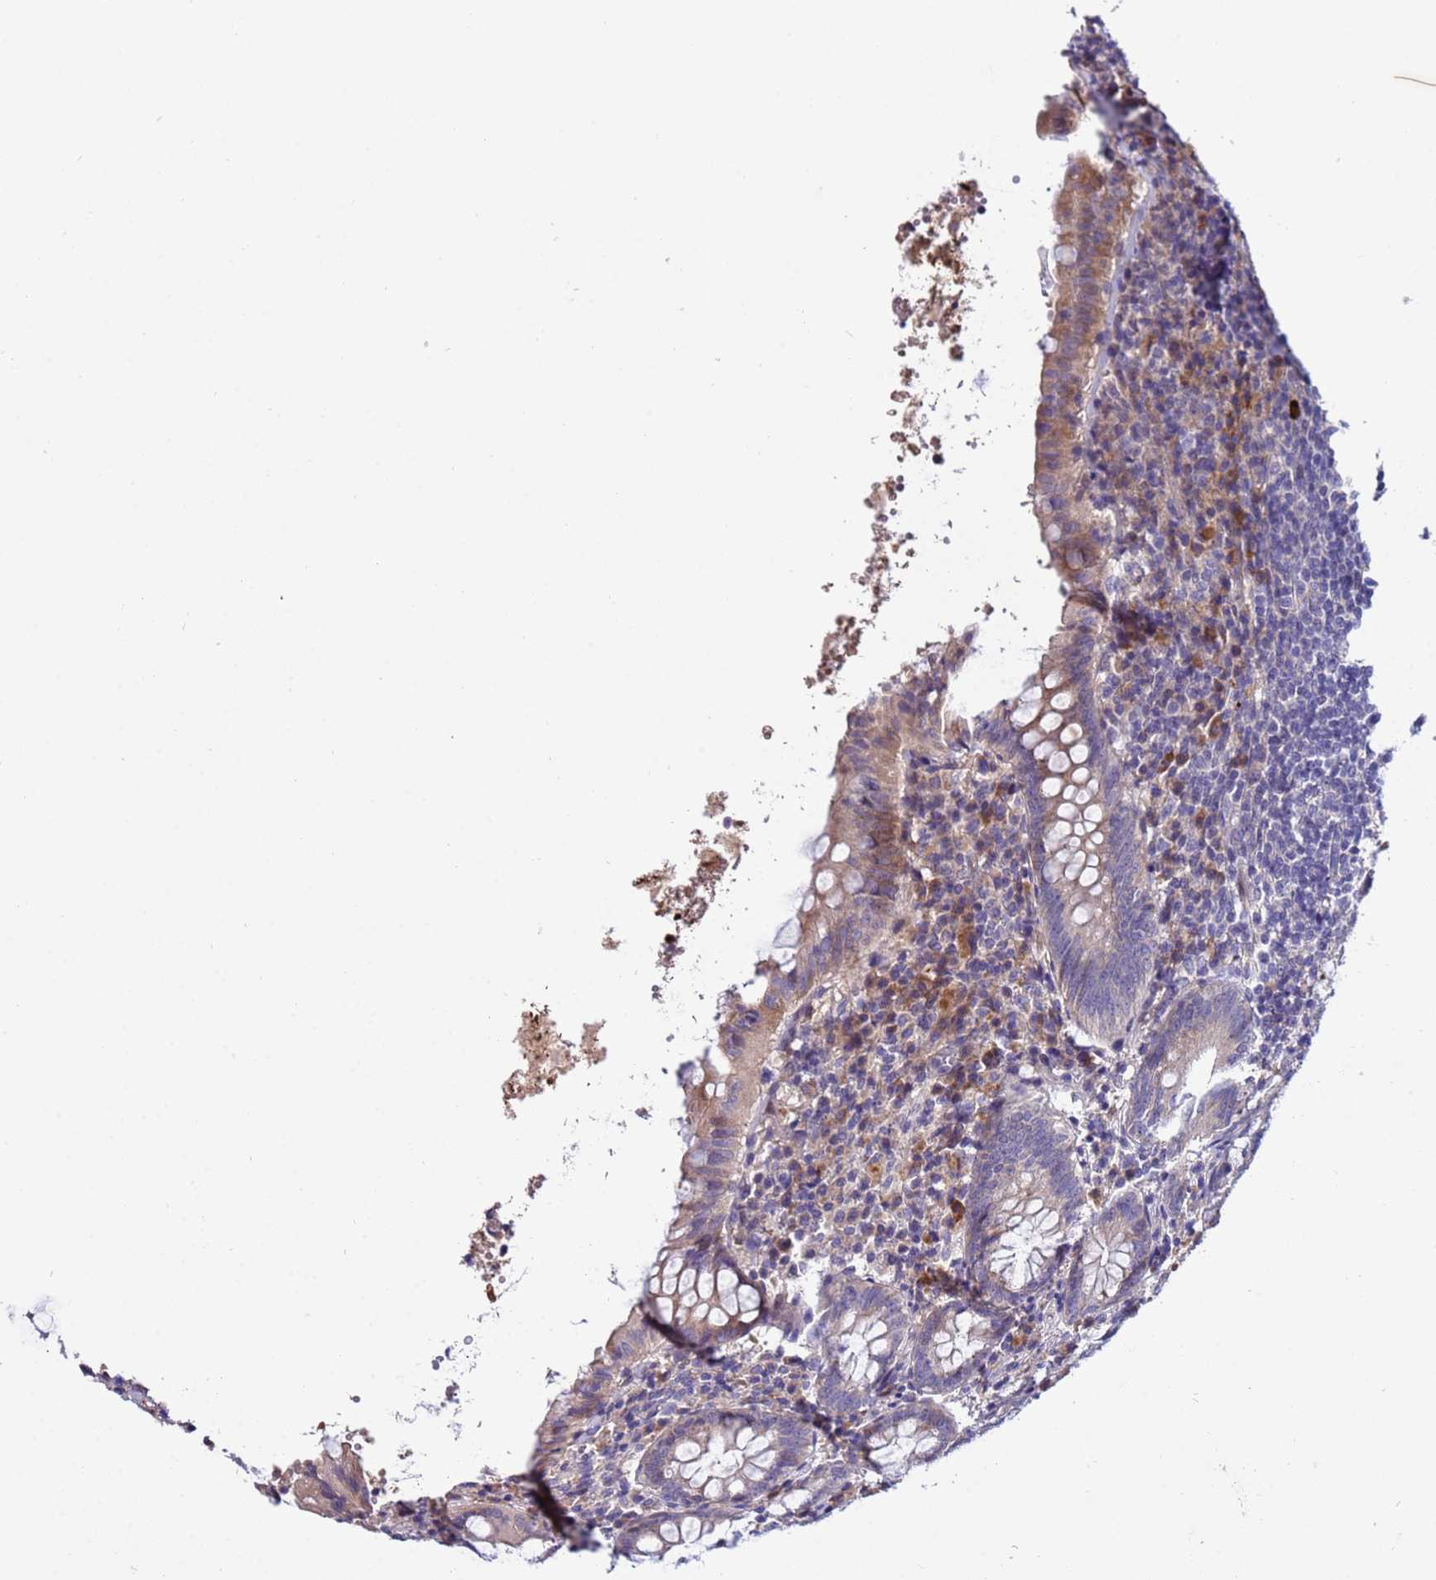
{"staining": {"intensity": "weak", "quantity": "25%-75%", "location": "cytoplasmic/membranous"}, "tissue": "appendix", "cell_type": "Glandular cells", "image_type": "normal", "snomed": [{"axis": "morphology", "description": "Normal tissue, NOS"}, {"axis": "topography", "description": "Appendix"}], "caption": "Protein expression by immunohistochemistry (IHC) demonstrates weak cytoplasmic/membranous staining in about 25%-75% of glandular cells in normal appendix.", "gene": "IGSF11", "patient": {"sex": "female", "age": 54}}